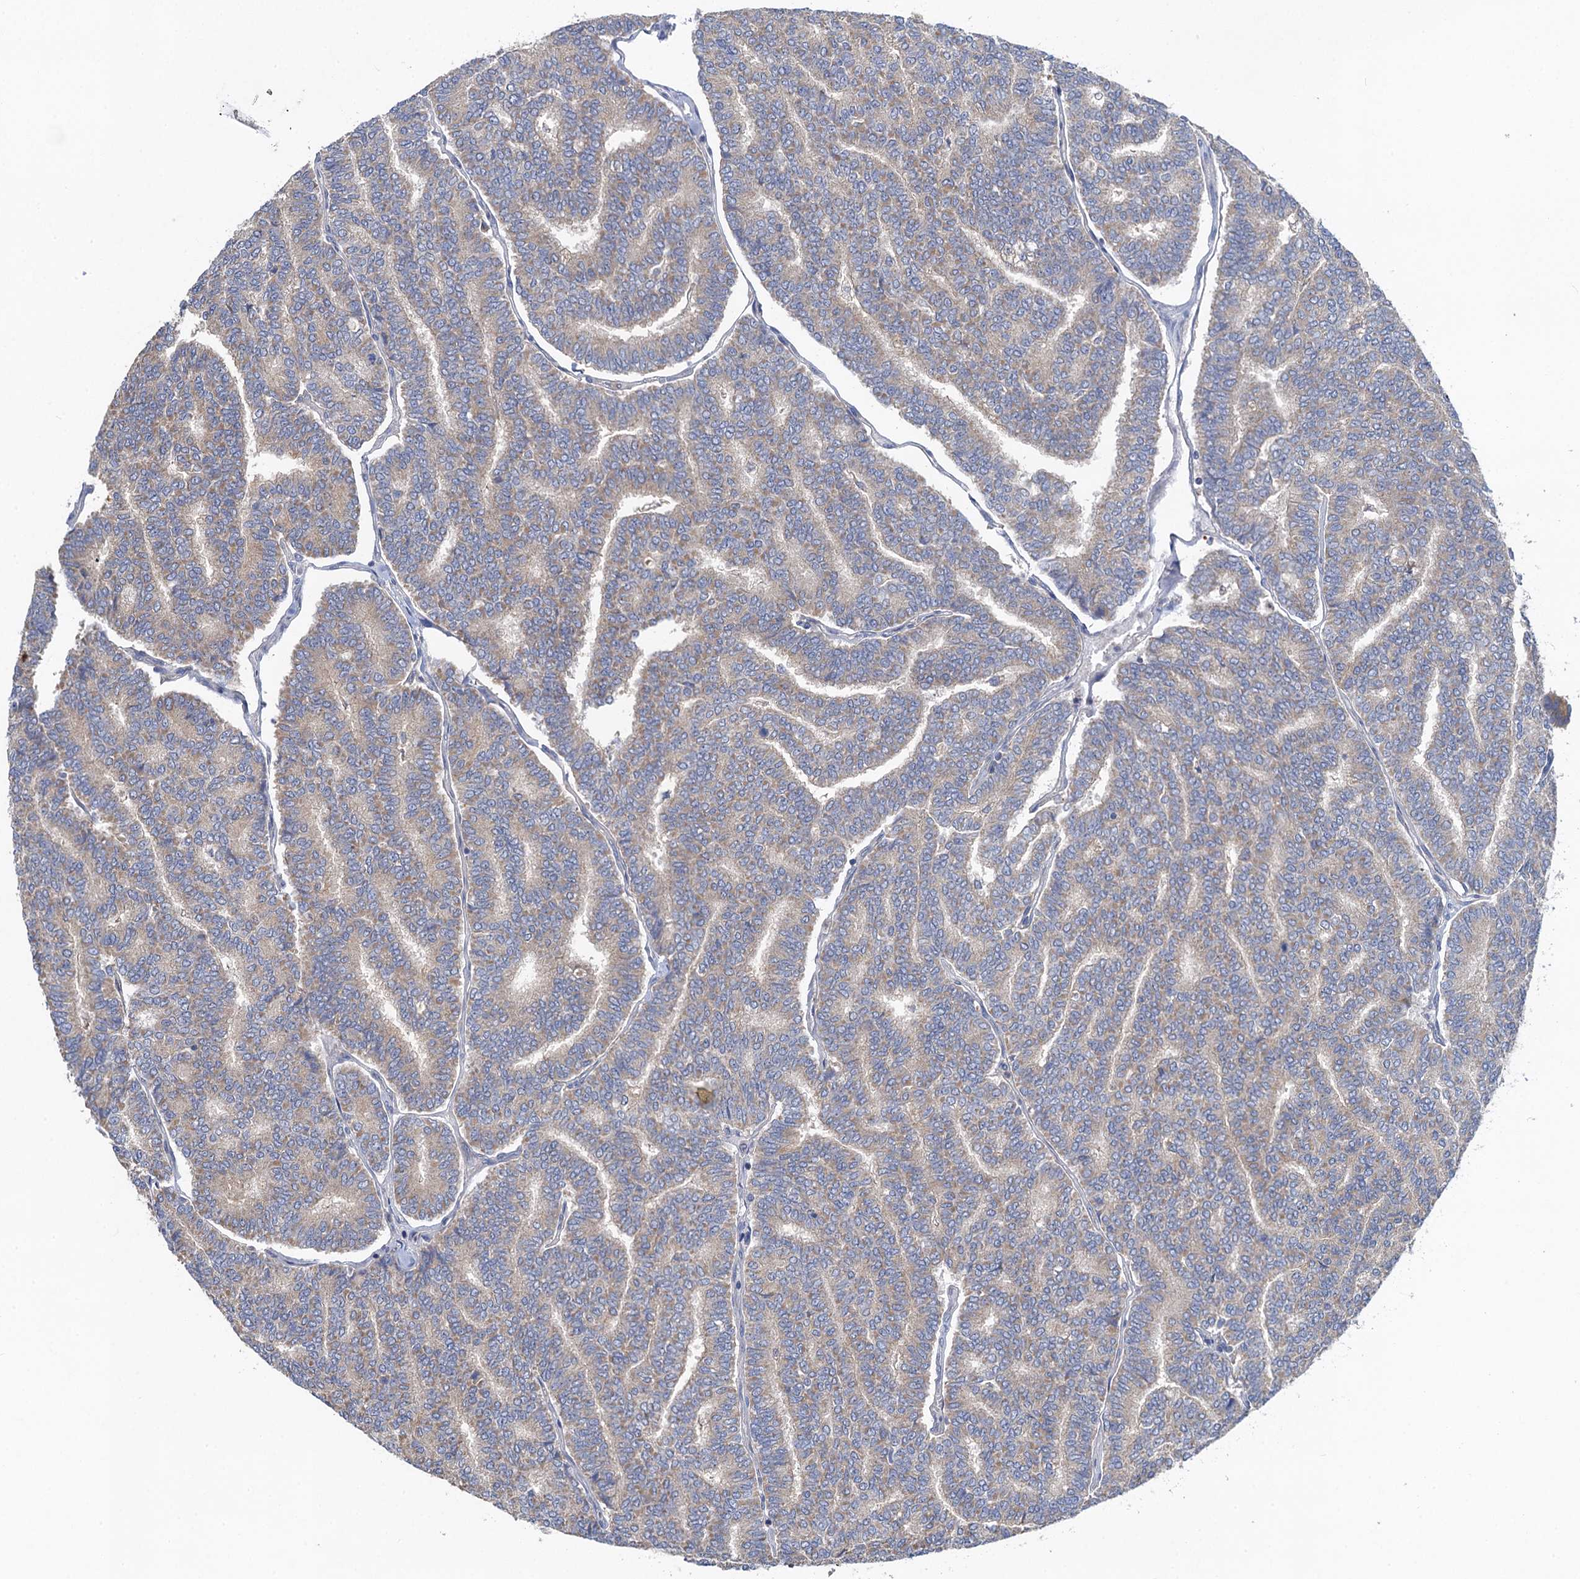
{"staining": {"intensity": "weak", "quantity": ">75%", "location": "cytoplasmic/membranous"}, "tissue": "thyroid cancer", "cell_type": "Tumor cells", "image_type": "cancer", "snomed": [{"axis": "morphology", "description": "Papillary adenocarcinoma, NOS"}, {"axis": "topography", "description": "Thyroid gland"}], "caption": "This image exhibits IHC staining of thyroid papillary adenocarcinoma, with low weak cytoplasmic/membranous positivity in about >75% of tumor cells.", "gene": "SNAP29", "patient": {"sex": "female", "age": 35}}